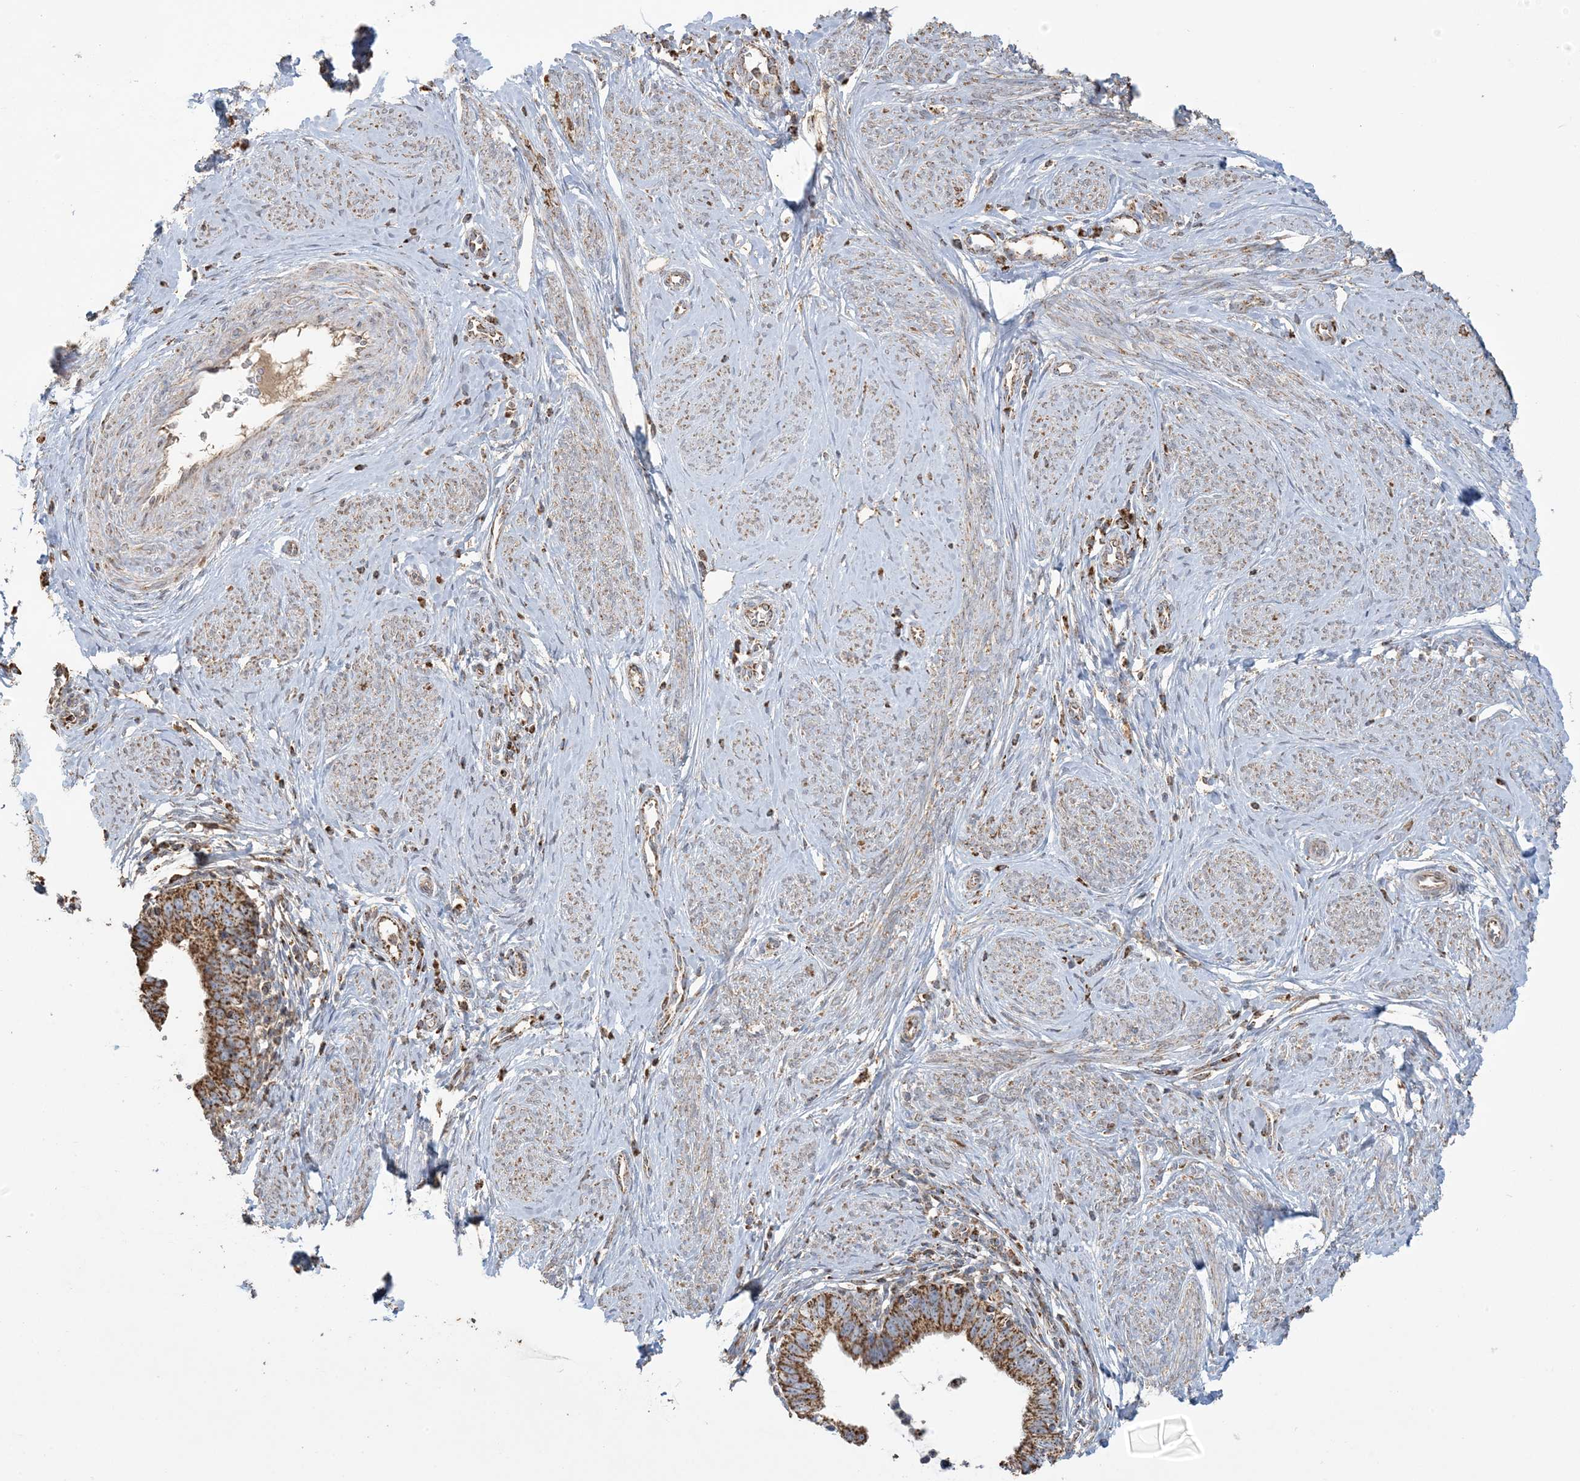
{"staining": {"intensity": "moderate", "quantity": "25%-75%", "location": "cytoplasmic/membranous"}, "tissue": "cervical cancer", "cell_type": "Tumor cells", "image_type": "cancer", "snomed": [{"axis": "morphology", "description": "Adenocarcinoma, NOS"}, {"axis": "topography", "description": "Cervix"}], "caption": "Human adenocarcinoma (cervical) stained with a protein marker reveals moderate staining in tumor cells.", "gene": "AGA", "patient": {"sex": "female", "age": 36}}